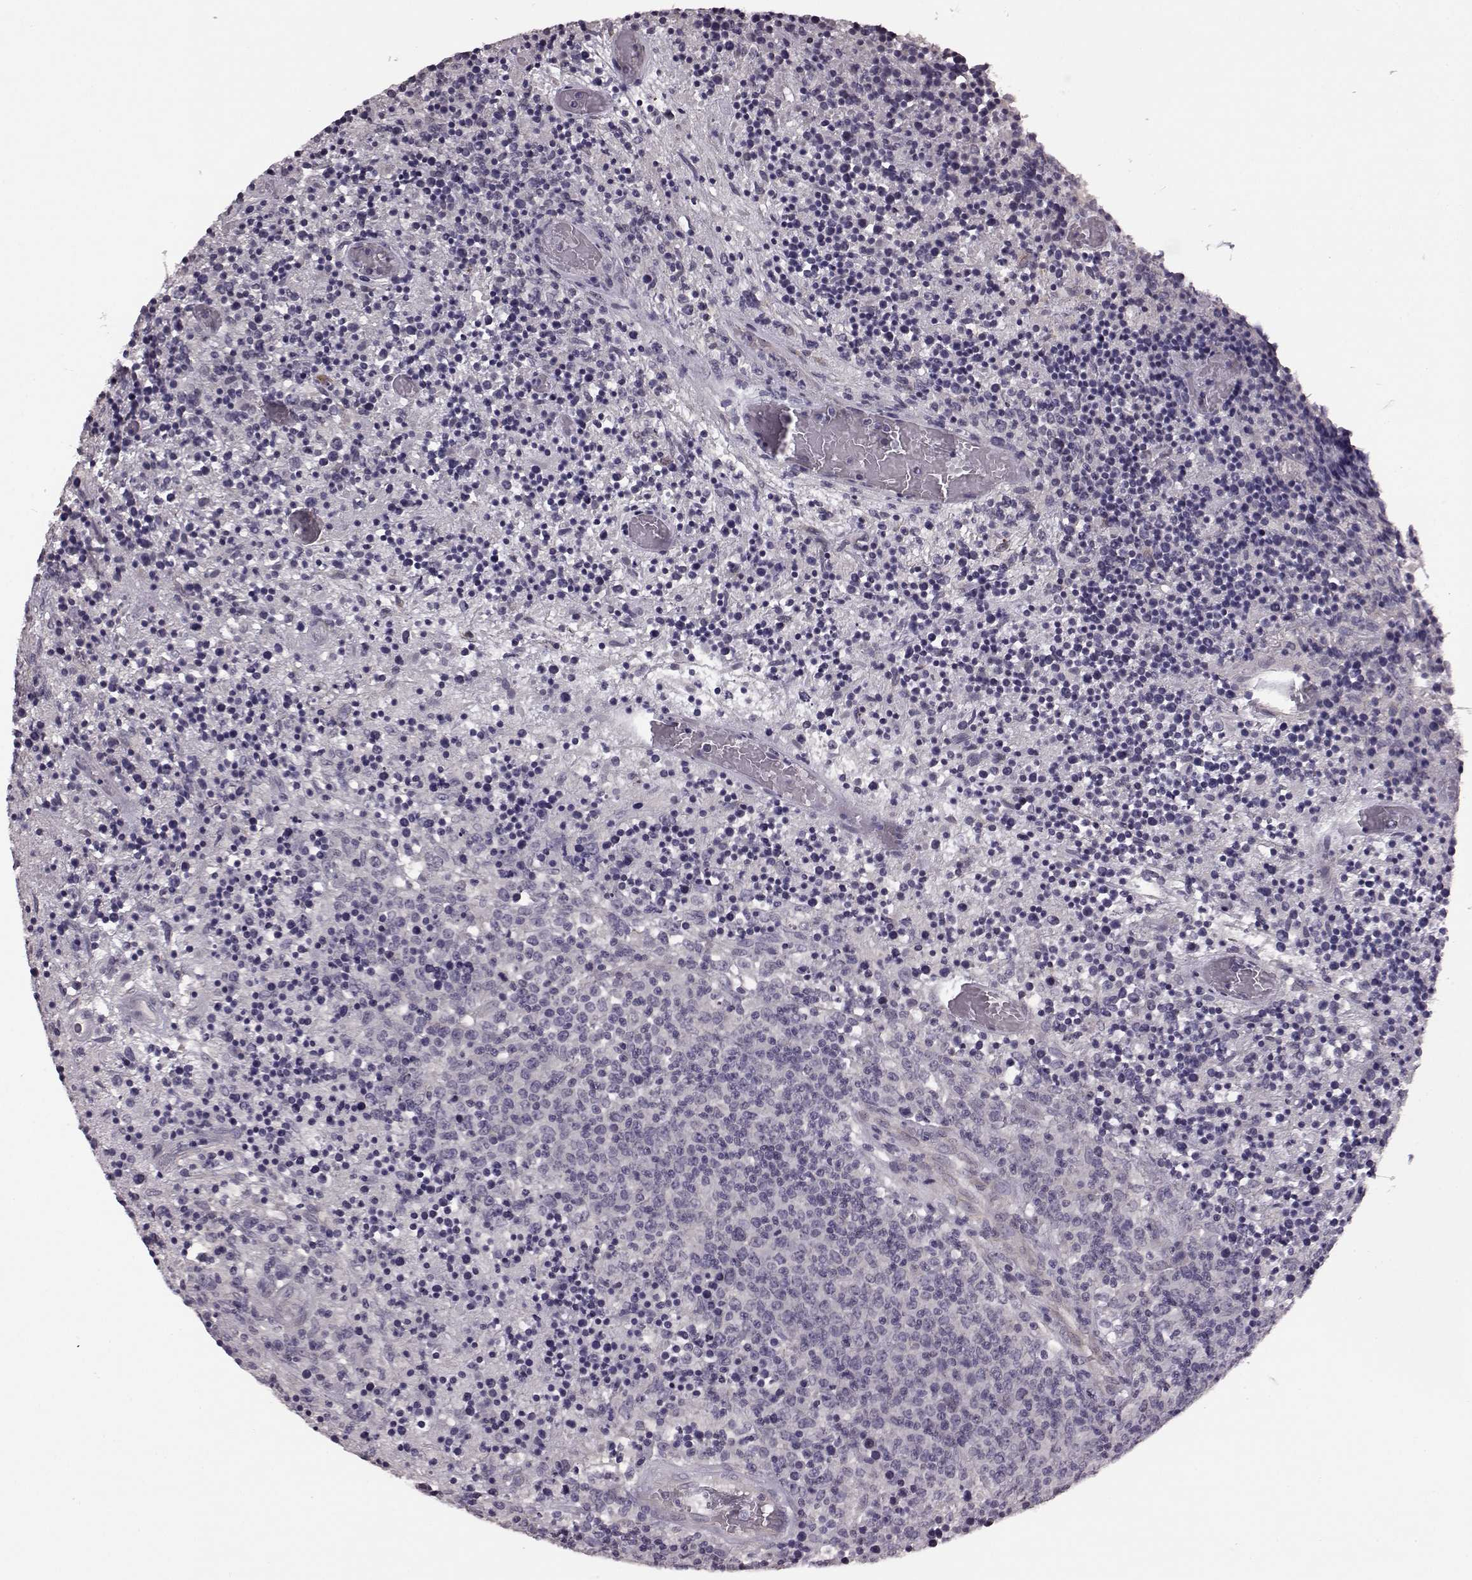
{"staining": {"intensity": "negative", "quantity": "none", "location": "none"}, "tissue": "lymphoma", "cell_type": "Tumor cells", "image_type": "cancer", "snomed": [{"axis": "morphology", "description": "Malignant lymphoma, non-Hodgkin's type, High grade"}, {"axis": "topography", "description": "Lung"}], "caption": "Tumor cells are negative for protein expression in human high-grade malignant lymphoma, non-Hodgkin's type.", "gene": "GRK1", "patient": {"sex": "male", "age": 79}}